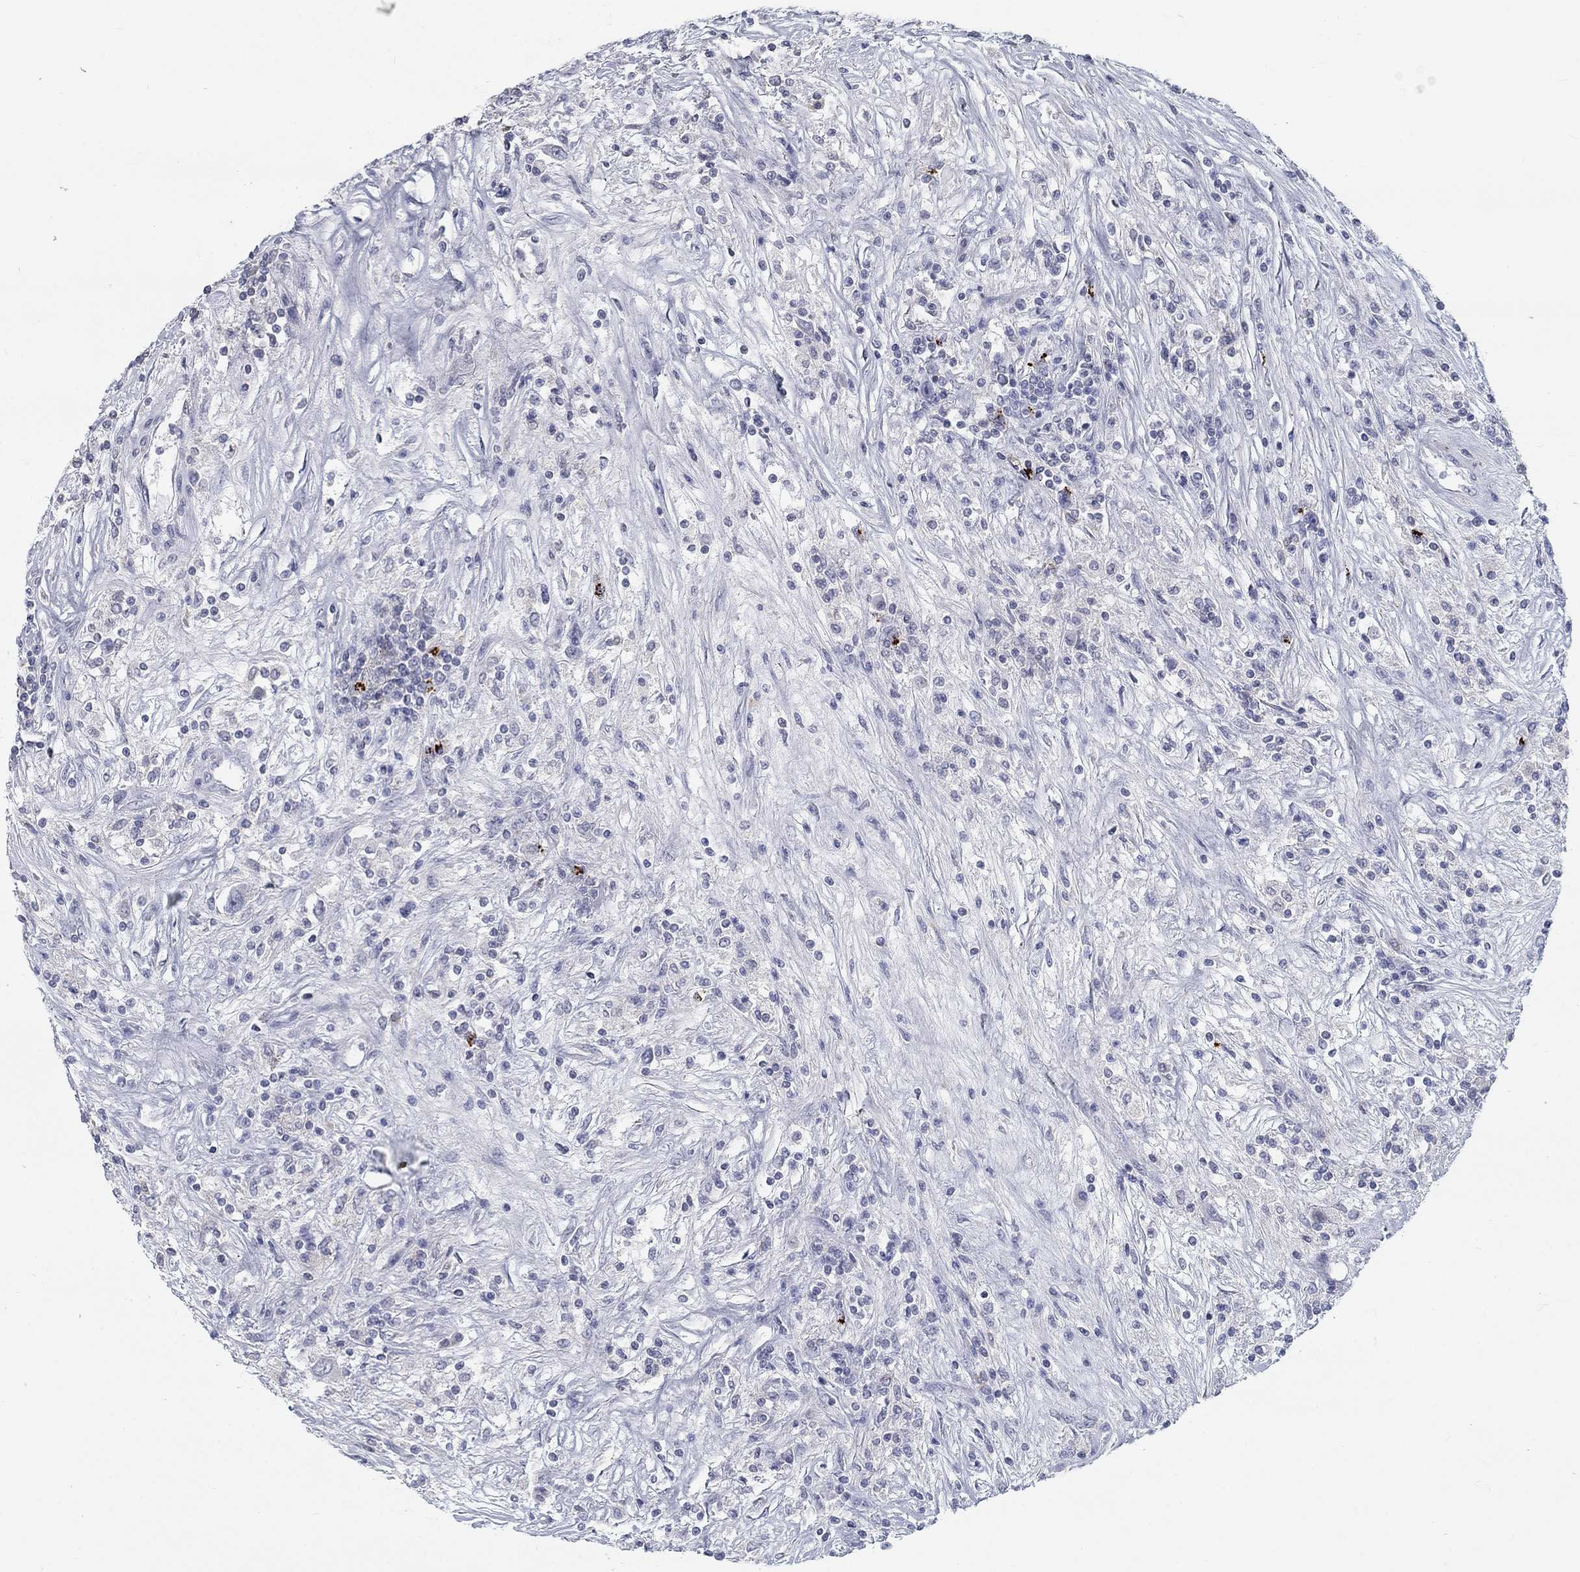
{"staining": {"intensity": "negative", "quantity": "none", "location": "none"}, "tissue": "renal cancer", "cell_type": "Tumor cells", "image_type": "cancer", "snomed": [{"axis": "morphology", "description": "Adenocarcinoma, NOS"}, {"axis": "topography", "description": "Kidney"}], "caption": "Immunohistochemistry (IHC) histopathology image of human adenocarcinoma (renal) stained for a protein (brown), which shows no expression in tumor cells.", "gene": "MTSS2", "patient": {"sex": "female", "age": 67}}